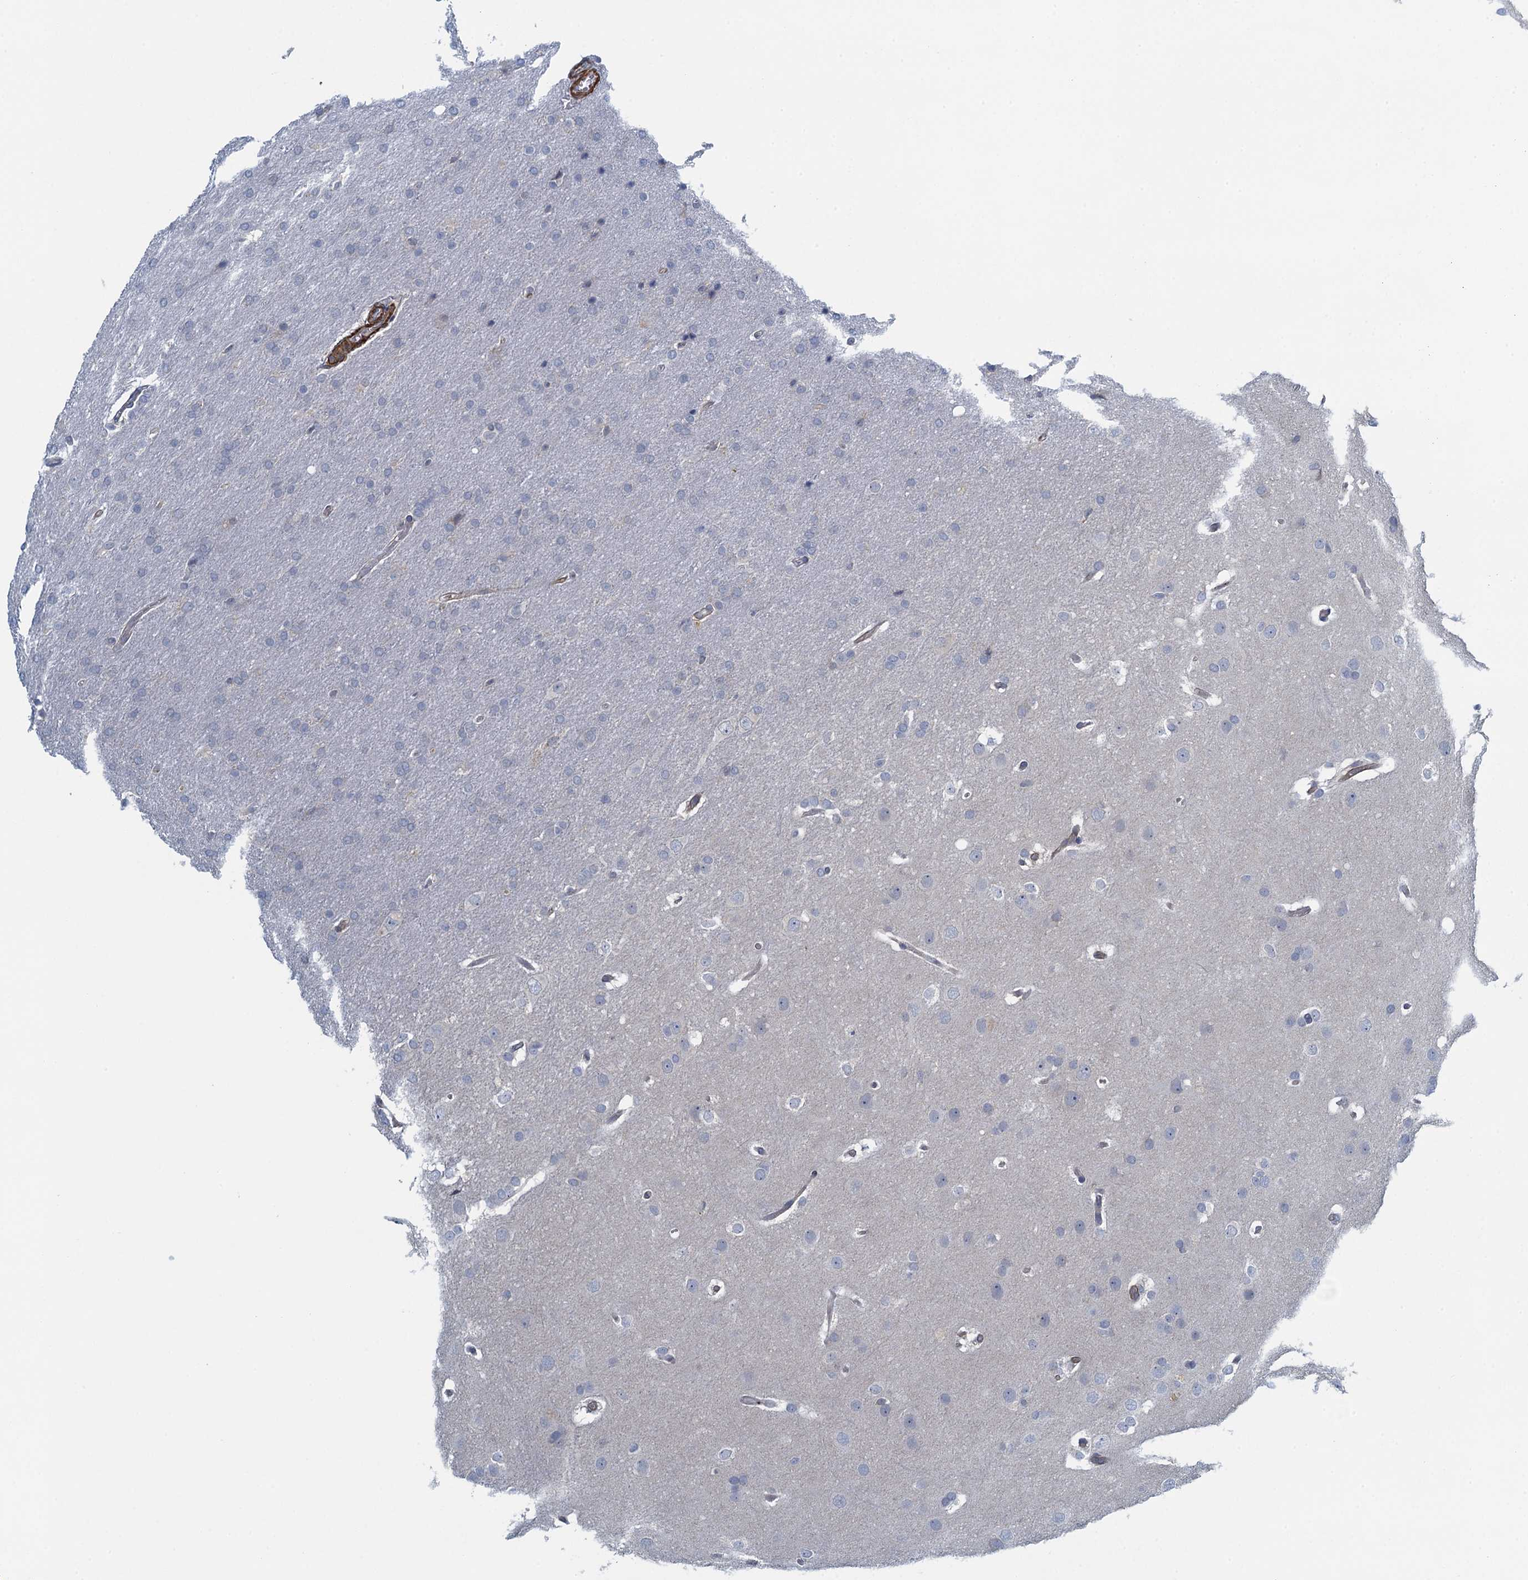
{"staining": {"intensity": "negative", "quantity": "none", "location": "none"}, "tissue": "glioma", "cell_type": "Tumor cells", "image_type": "cancer", "snomed": [{"axis": "morphology", "description": "Glioma, malignant, Low grade"}, {"axis": "topography", "description": "Brain"}], "caption": "Tumor cells show no significant expression in low-grade glioma (malignant).", "gene": "ALG2", "patient": {"sex": "female", "age": 32}}